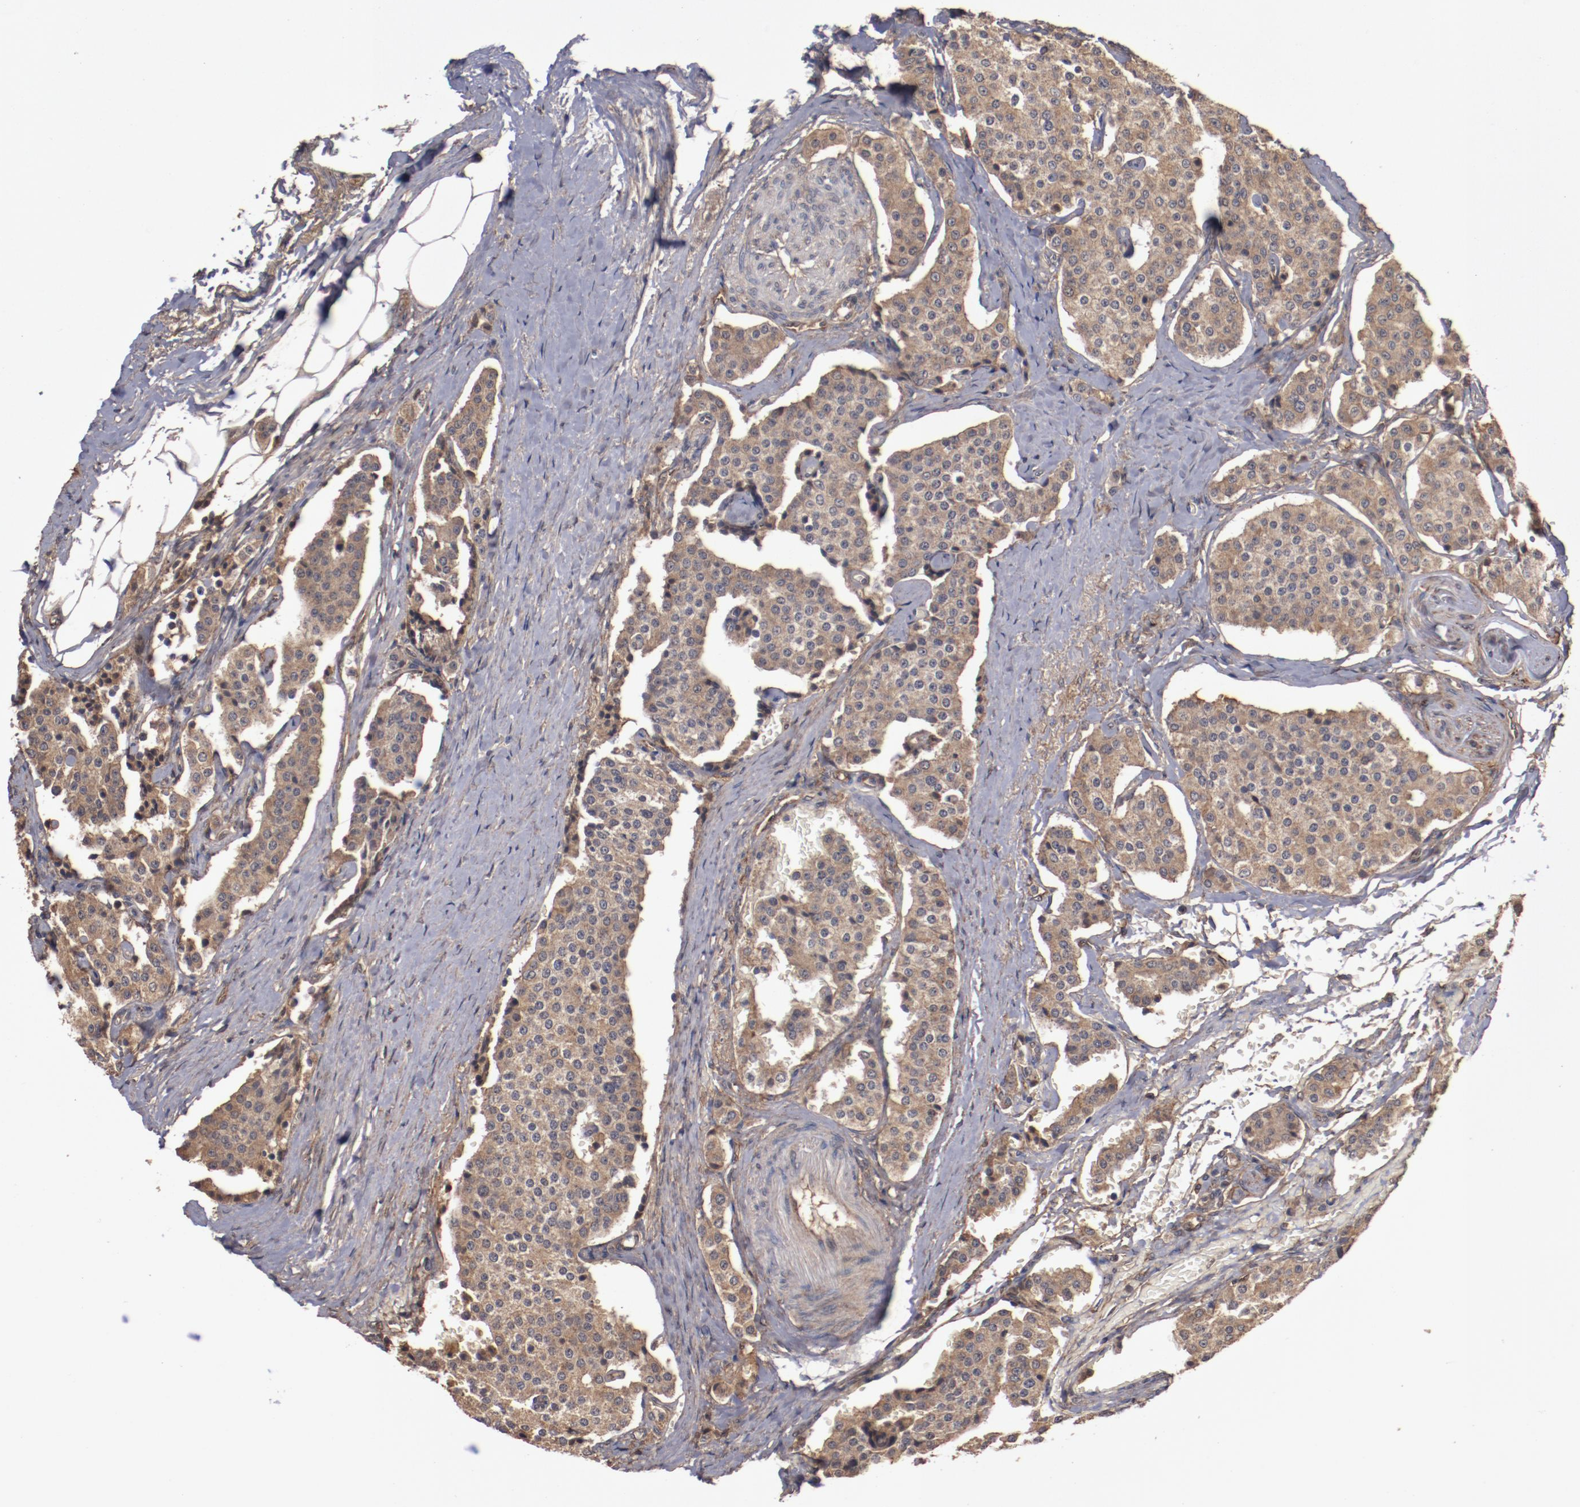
{"staining": {"intensity": "moderate", "quantity": ">75%", "location": "cytoplasmic/membranous"}, "tissue": "carcinoid", "cell_type": "Tumor cells", "image_type": "cancer", "snomed": [{"axis": "morphology", "description": "Carcinoid, malignant, NOS"}, {"axis": "topography", "description": "Colon"}], "caption": "An immunohistochemistry micrograph of neoplastic tissue is shown. Protein staining in brown shows moderate cytoplasmic/membranous positivity in malignant carcinoid within tumor cells.", "gene": "DIPK2B", "patient": {"sex": "female", "age": 61}}